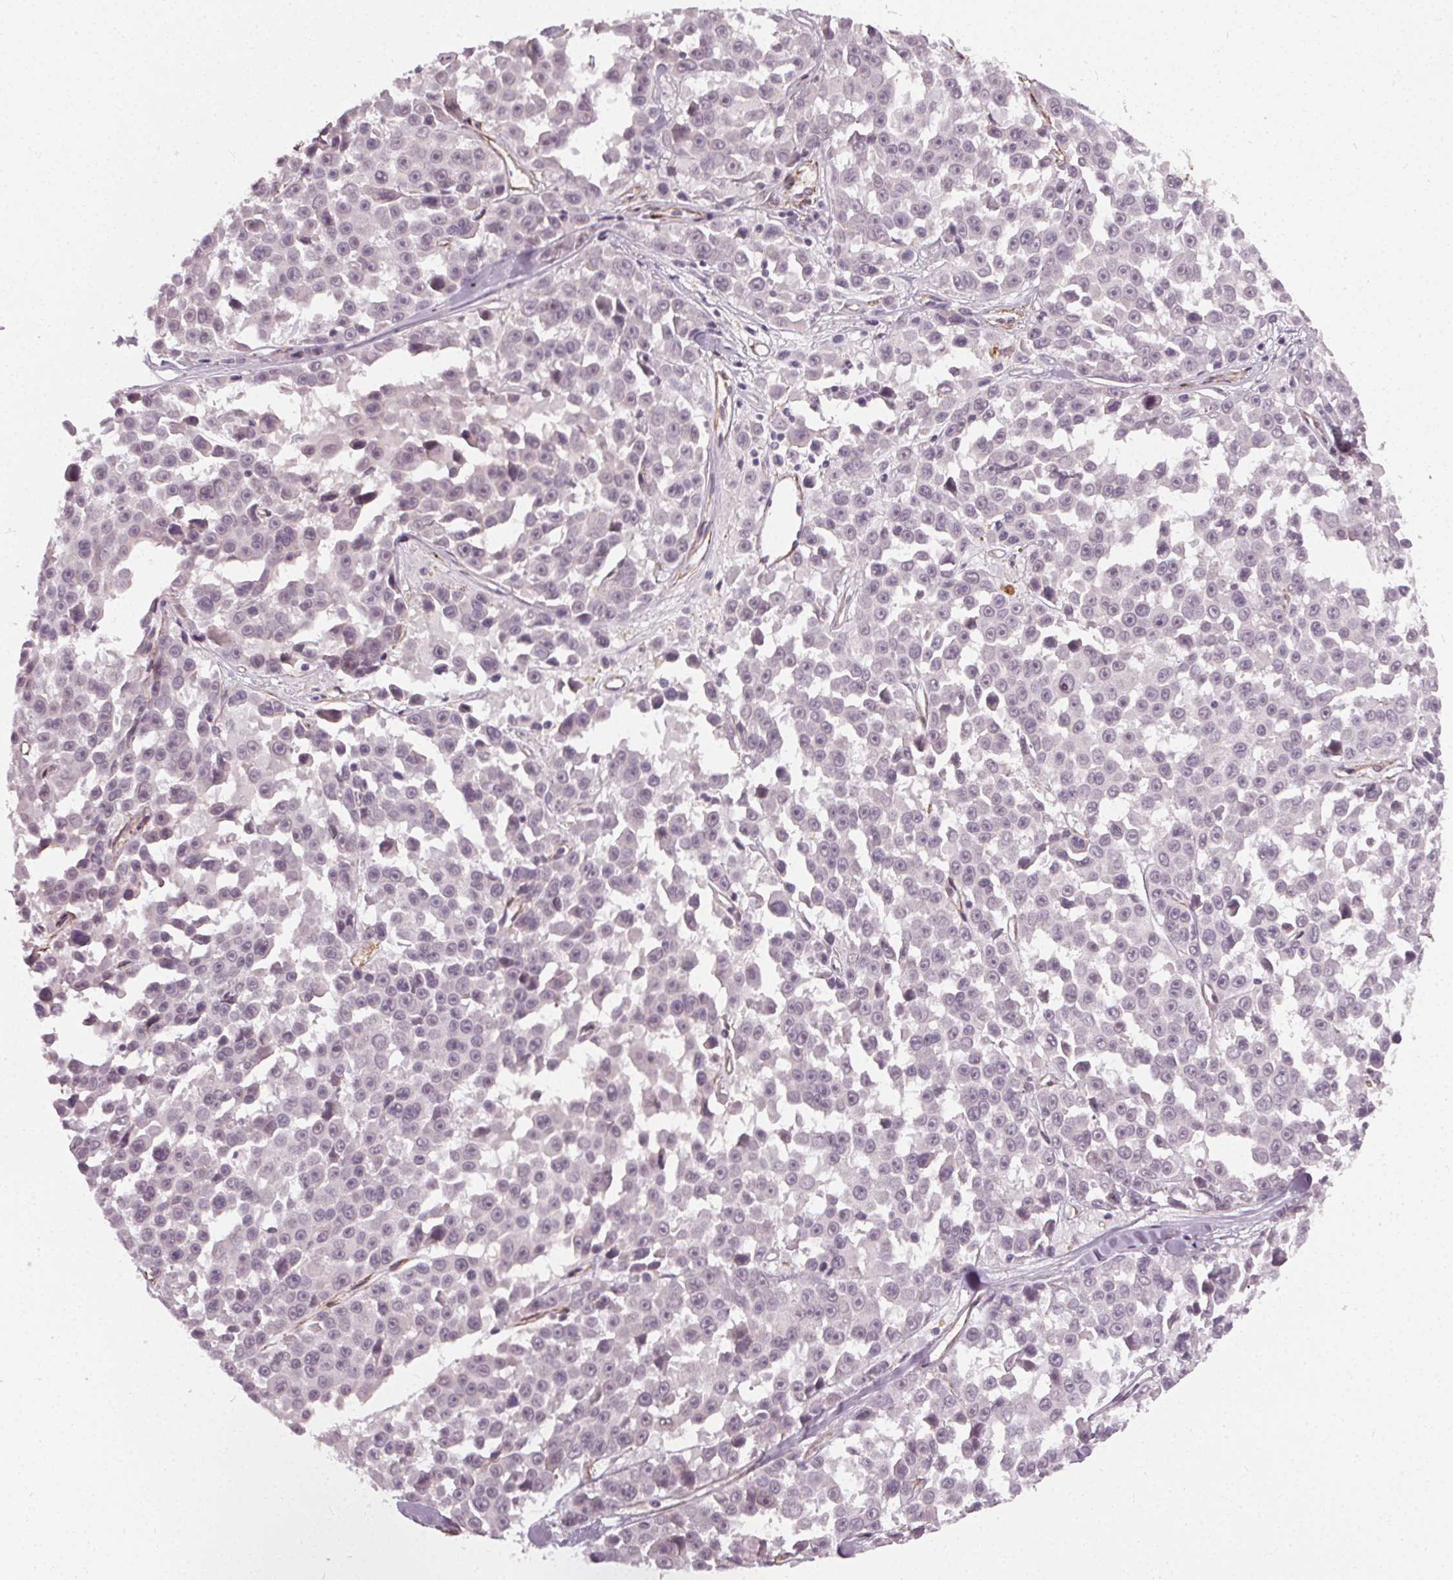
{"staining": {"intensity": "negative", "quantity": "none", "location": "none"}, "tissue": "melanoma", "cell_type": "Tumor cells", "image_type": "cancer", "snomed": [{"axis": "morphology", "description": "Malignant melanoma, NOS"}, {"axis": "topography", "description": "Skin"}], "caption": "Immunohistochemistry (IHC) image of neoplastic tissue: malignant melanoma stained with DAB demonstrates no significant protein expression in tumor cells.", "gene": "PKP1", "patient": {"sex": "female", "age": 66}}